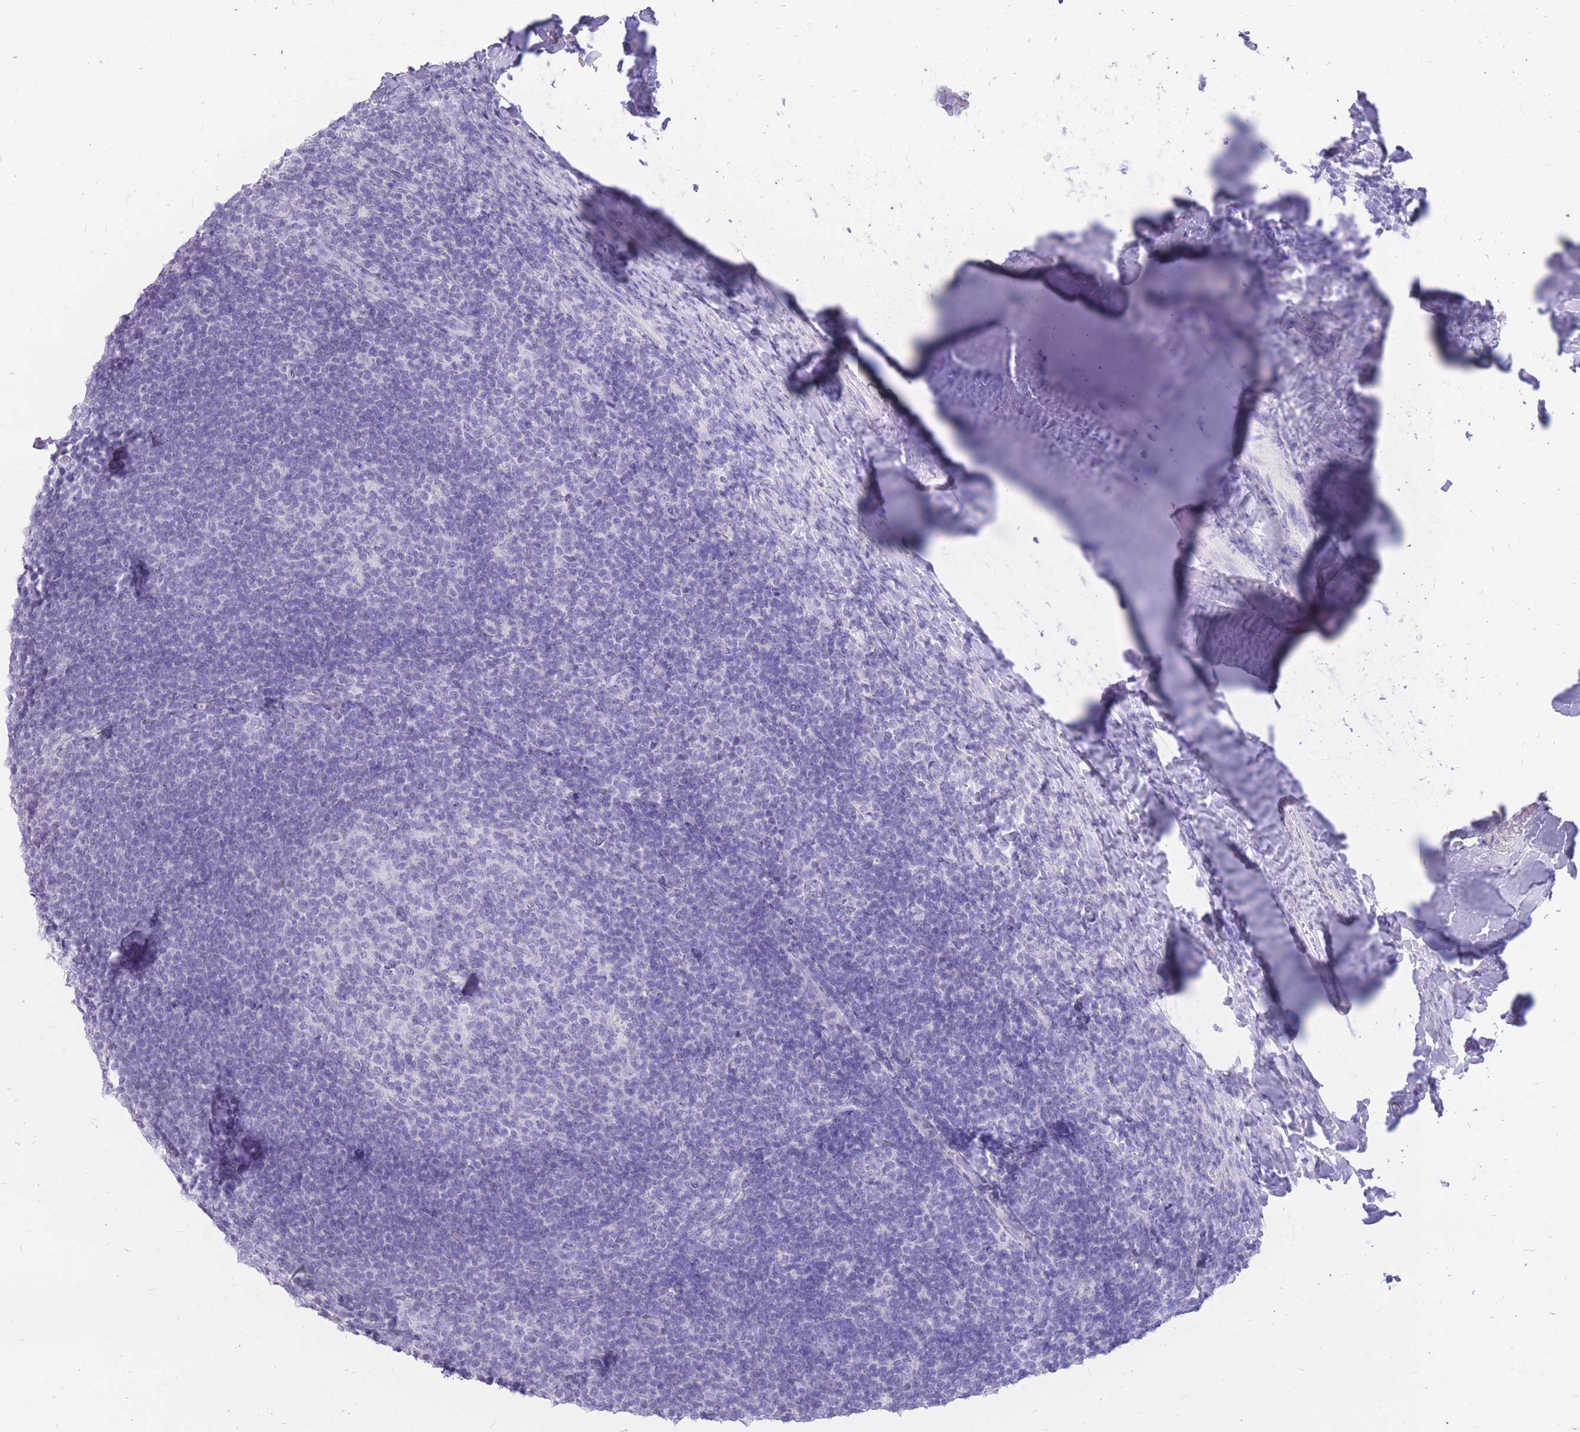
{"staining": {"intensity": "negative", "quantity": "none", "location": "none"}, "tissue": "tonsil", "cell_type": "Germinal center cells", "image_type": "normal", "snomed": [{"axis": "morphology", "description": "Normal tissue, NOS"}, {"axis": "topography", "description": "Tonsil"}], "caption": "This histopathology image is of normal tonsil stained with IHC to label a protein in brown with the nuclei are counter-stained blue. There is no positivity in germinal center cells. (Brightfield microscopy of DAB IHC at high magnification).", "gene": "CYP21A2", "patient": {"sex": "female", "age": 10}}